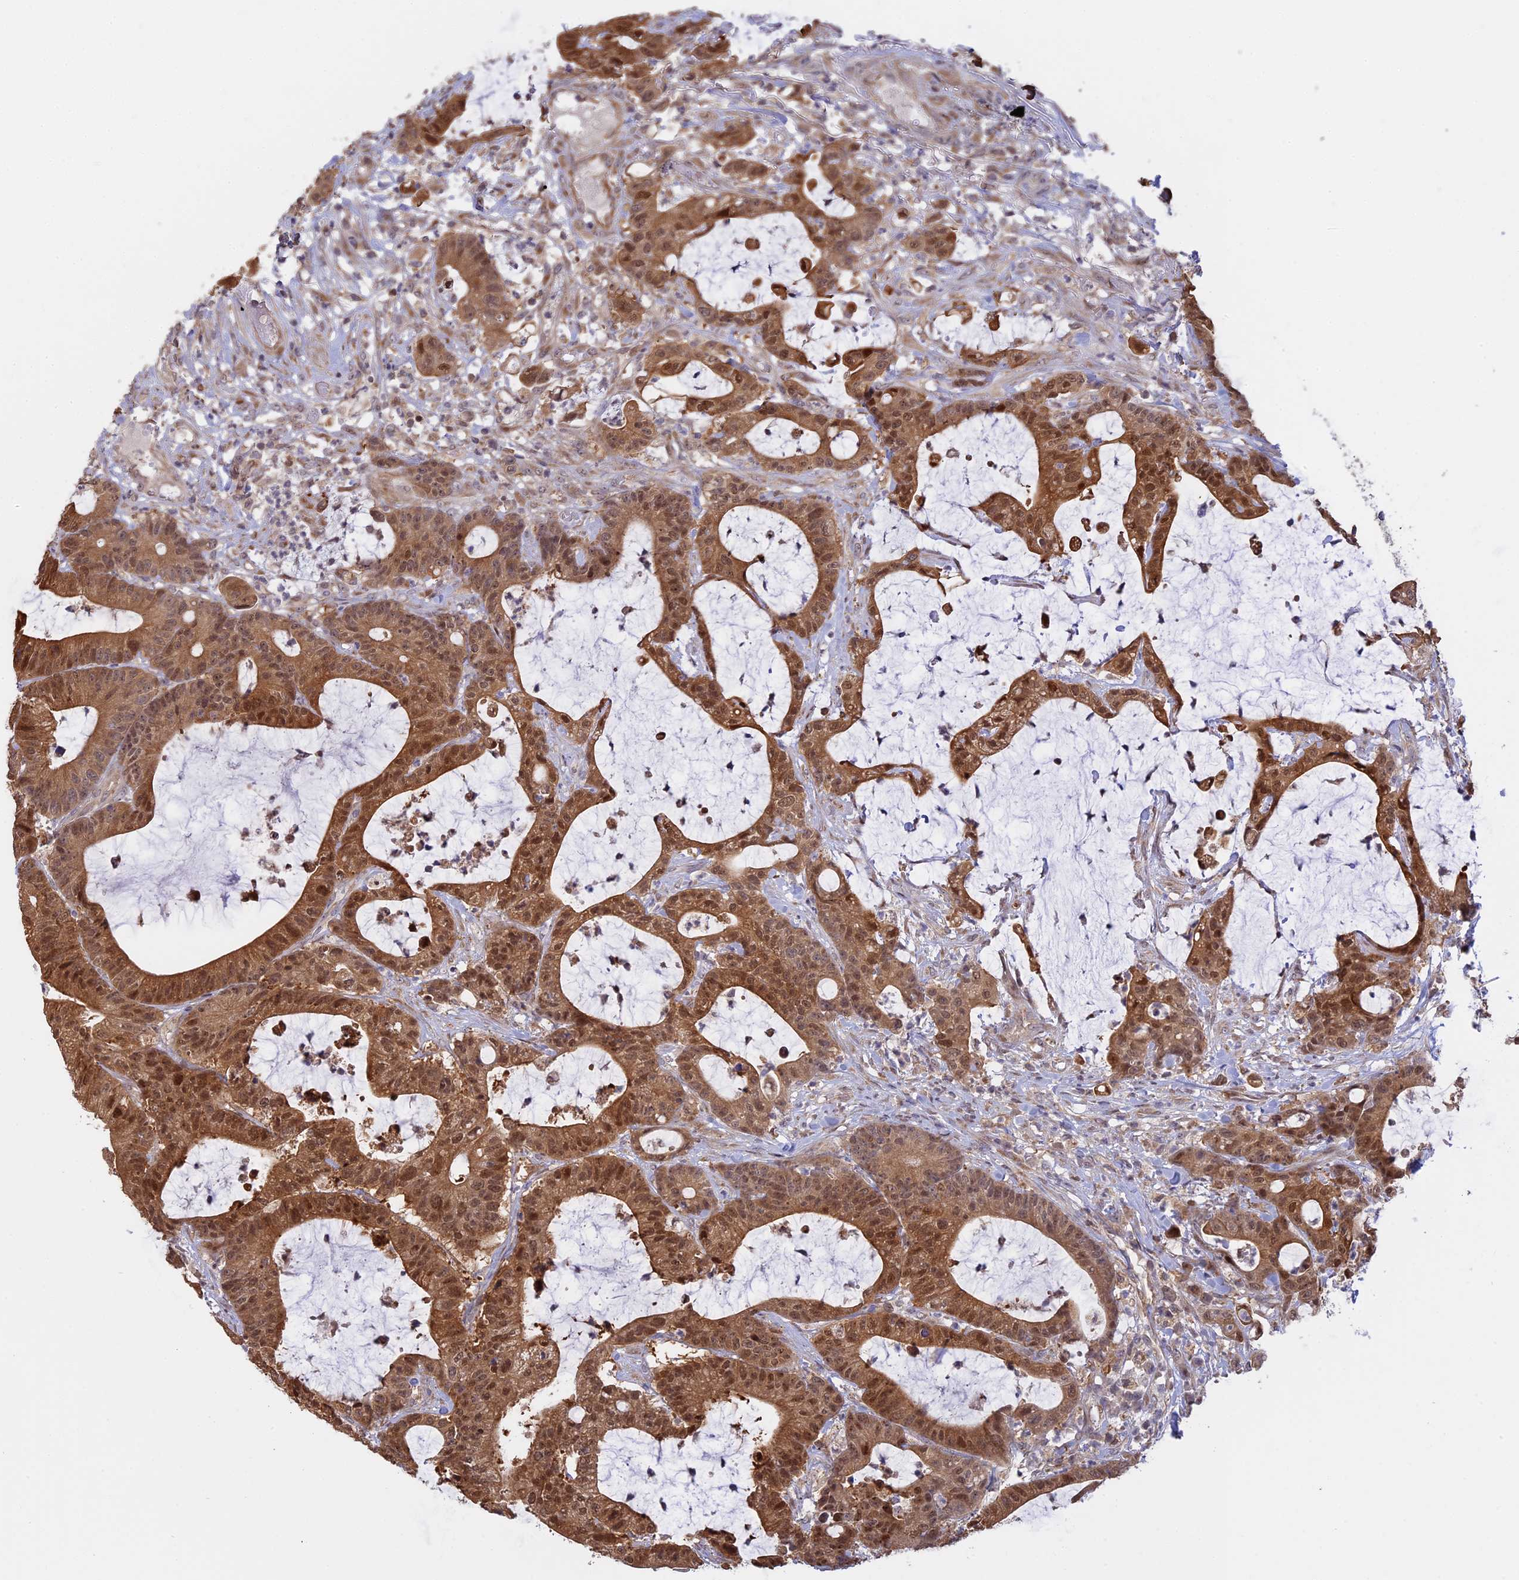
{"staining": {"intensity": "moderate", "quantity": ">75%", "location": "cytoplasmic/membranous,nuclear"}, "tissue": "colorectal cancer", "cell_type": "Tumor cells", "image_type": "cancer", "snomed": [{"axis": "morphology", "description": "Adenocarcinoma, NOS"}, {"axis": "topography", "description": "Colon"}], "caption": "A high-resolution histopathology image shows IHC staining of adenocarcinoma (colorectal), which demonstrates moderate cytoplasmic/membranous and nuclear positivity in about >75% of tumor cells.", "gene": "GSKIP", "patient": {"sex": "female", "age": 84}}